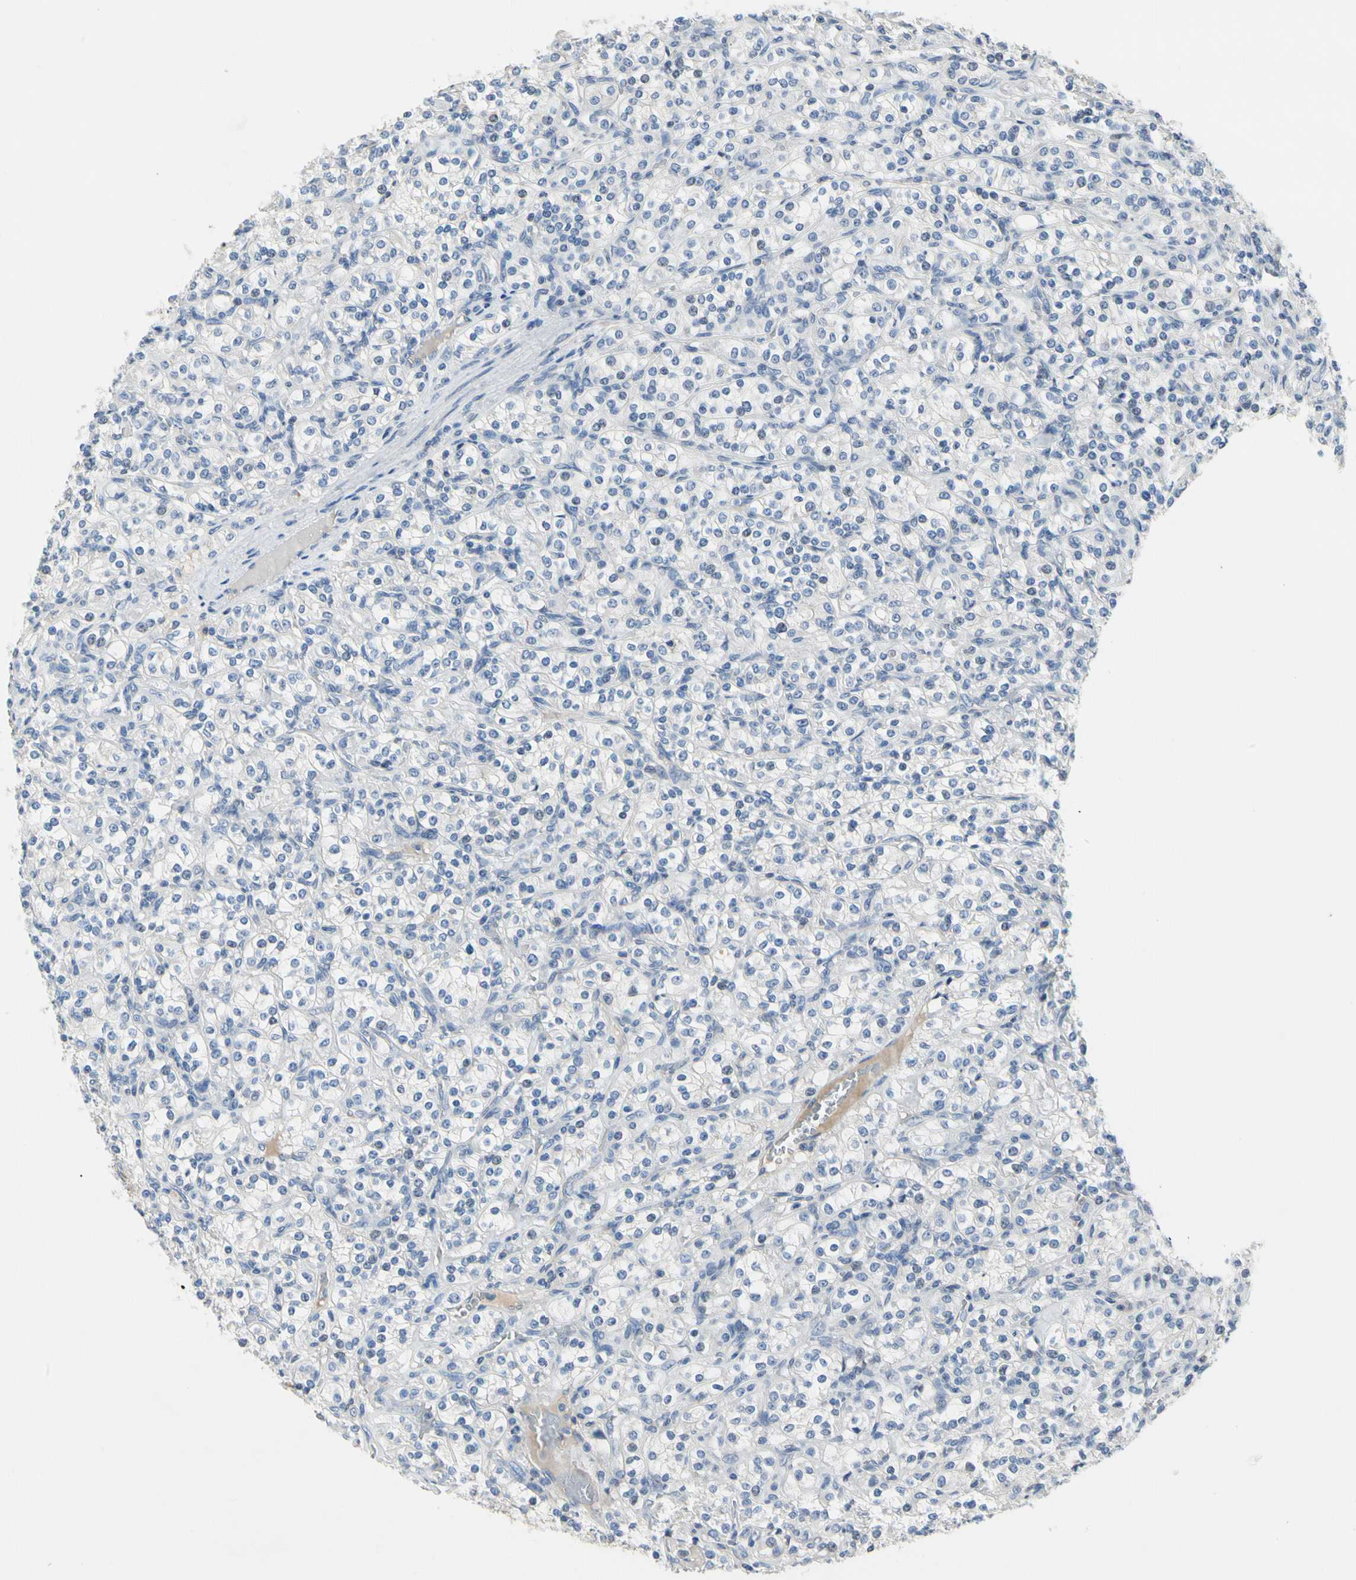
{"staining": {"intensity": "negative", "quantity": "none", "location": "none"}, "tissue": "renal cancer", "cell_type": "Tumor cells", "image_type": "cancer", "snomed": [{"axis": "morphology", "description": "Adenocarcinoma, NOS"}, {"axis": "topography", "description": "Kidney"}], "caption": "Tumor cells show no significant positivity in adenocarcinoma (renal). Nuclei are stained in blue.", "gene": "ECRG4", "patient": {"sex": "male", "age": 77}}